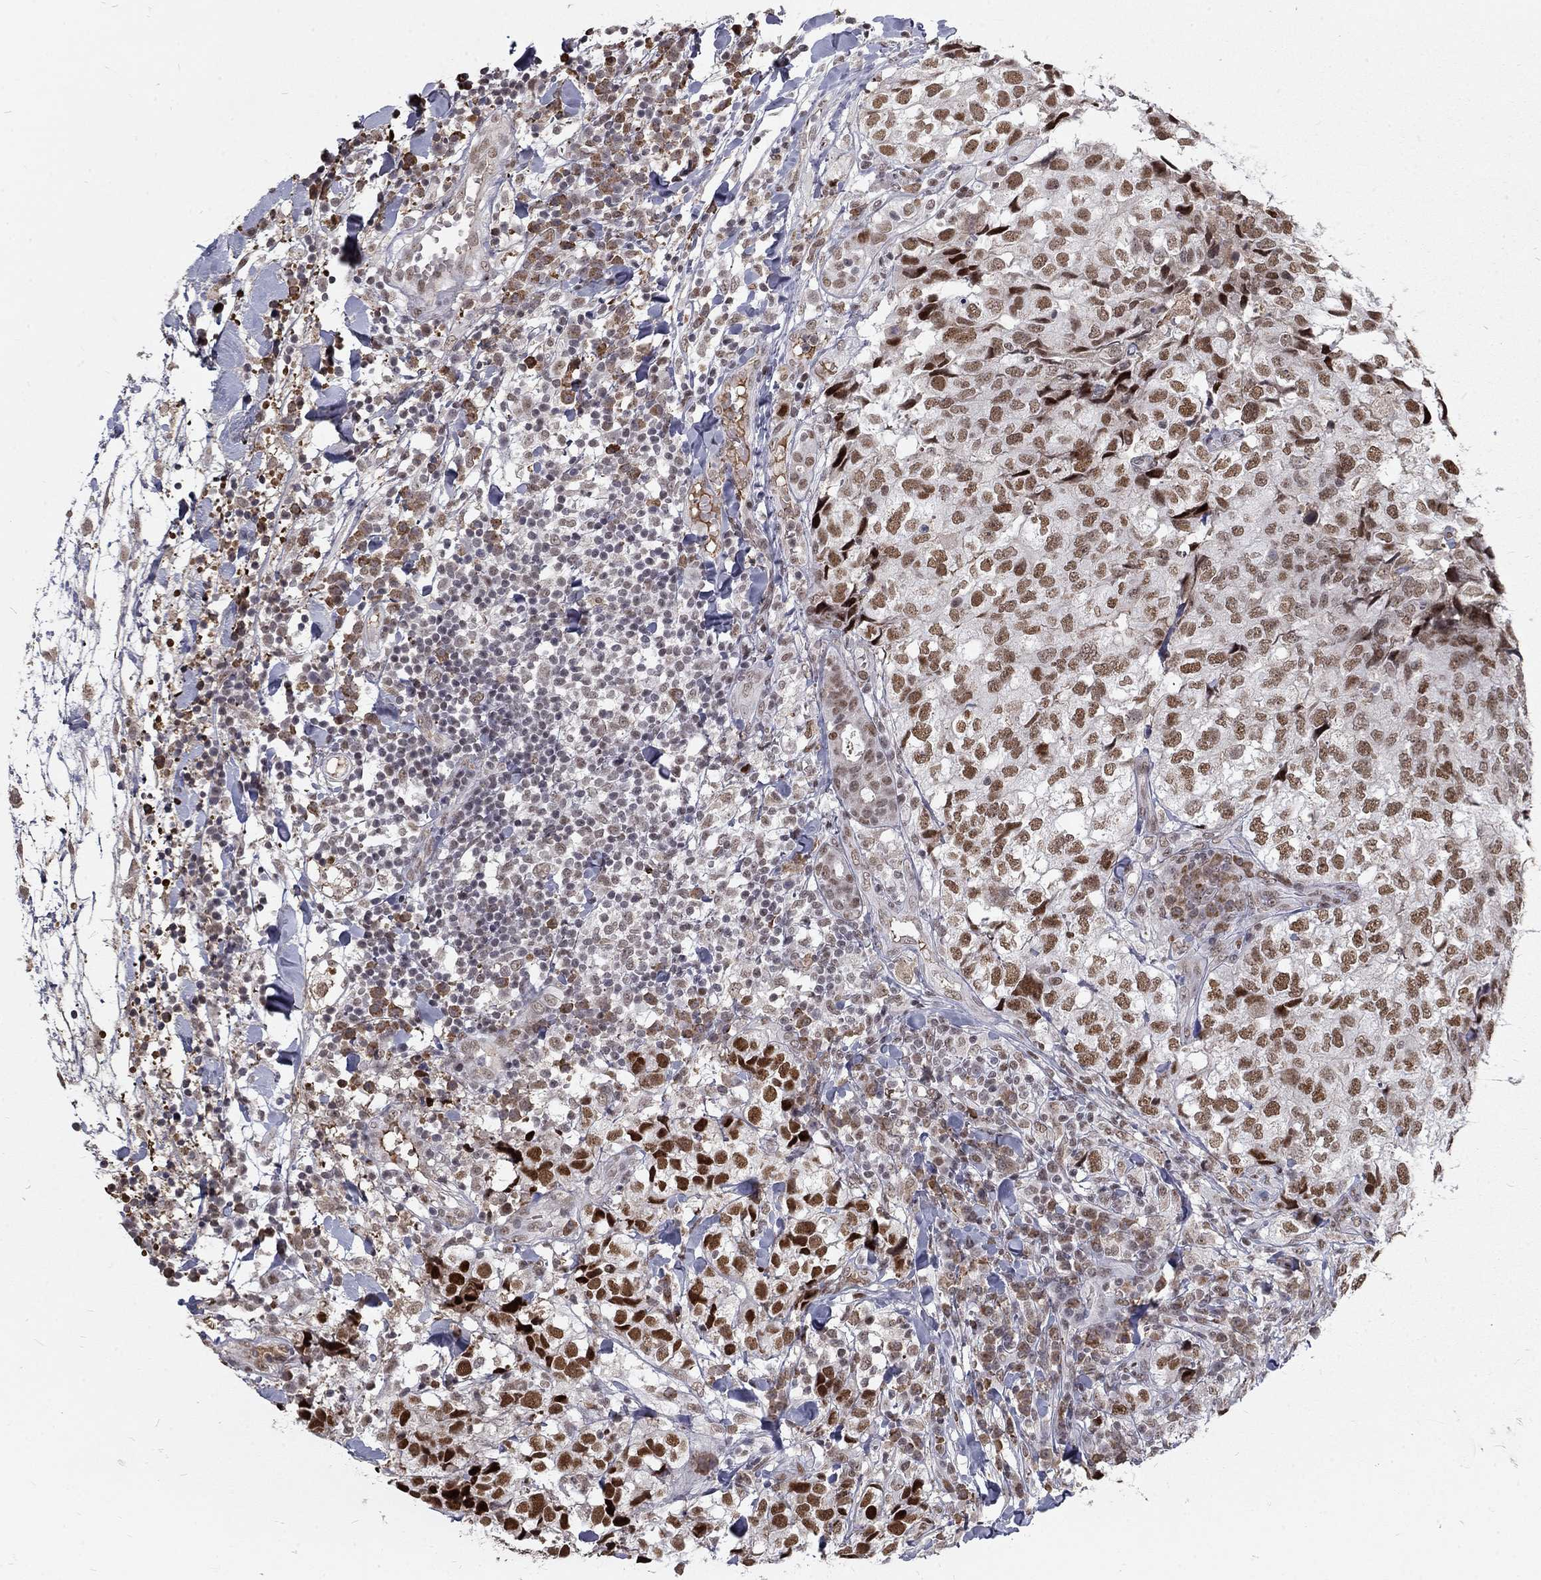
{"staining": {"intensity": "strong", "quantity": "25%-75%", "location": "nuclear"}, "tissue": "breast cancer", "cell_type": "Tumor cells", "image_type": "cancer", "snomed": [{"axis": "morphology", "description": "Duct carcinoma"}, {"axis": "topography", "description": "Breast"}], "caption": "IHC of human breast infiltrating ductal carcinoma shows high levels of strong nuclear staining in approximately 25%-75% of tumor cells. (Stains: DAB in brown, nuclei in blue, Microscopy: brightfield microscopy at high magnification).", "gene": "TCEAL1", "patient": {"sex": "female", "age": 30}}